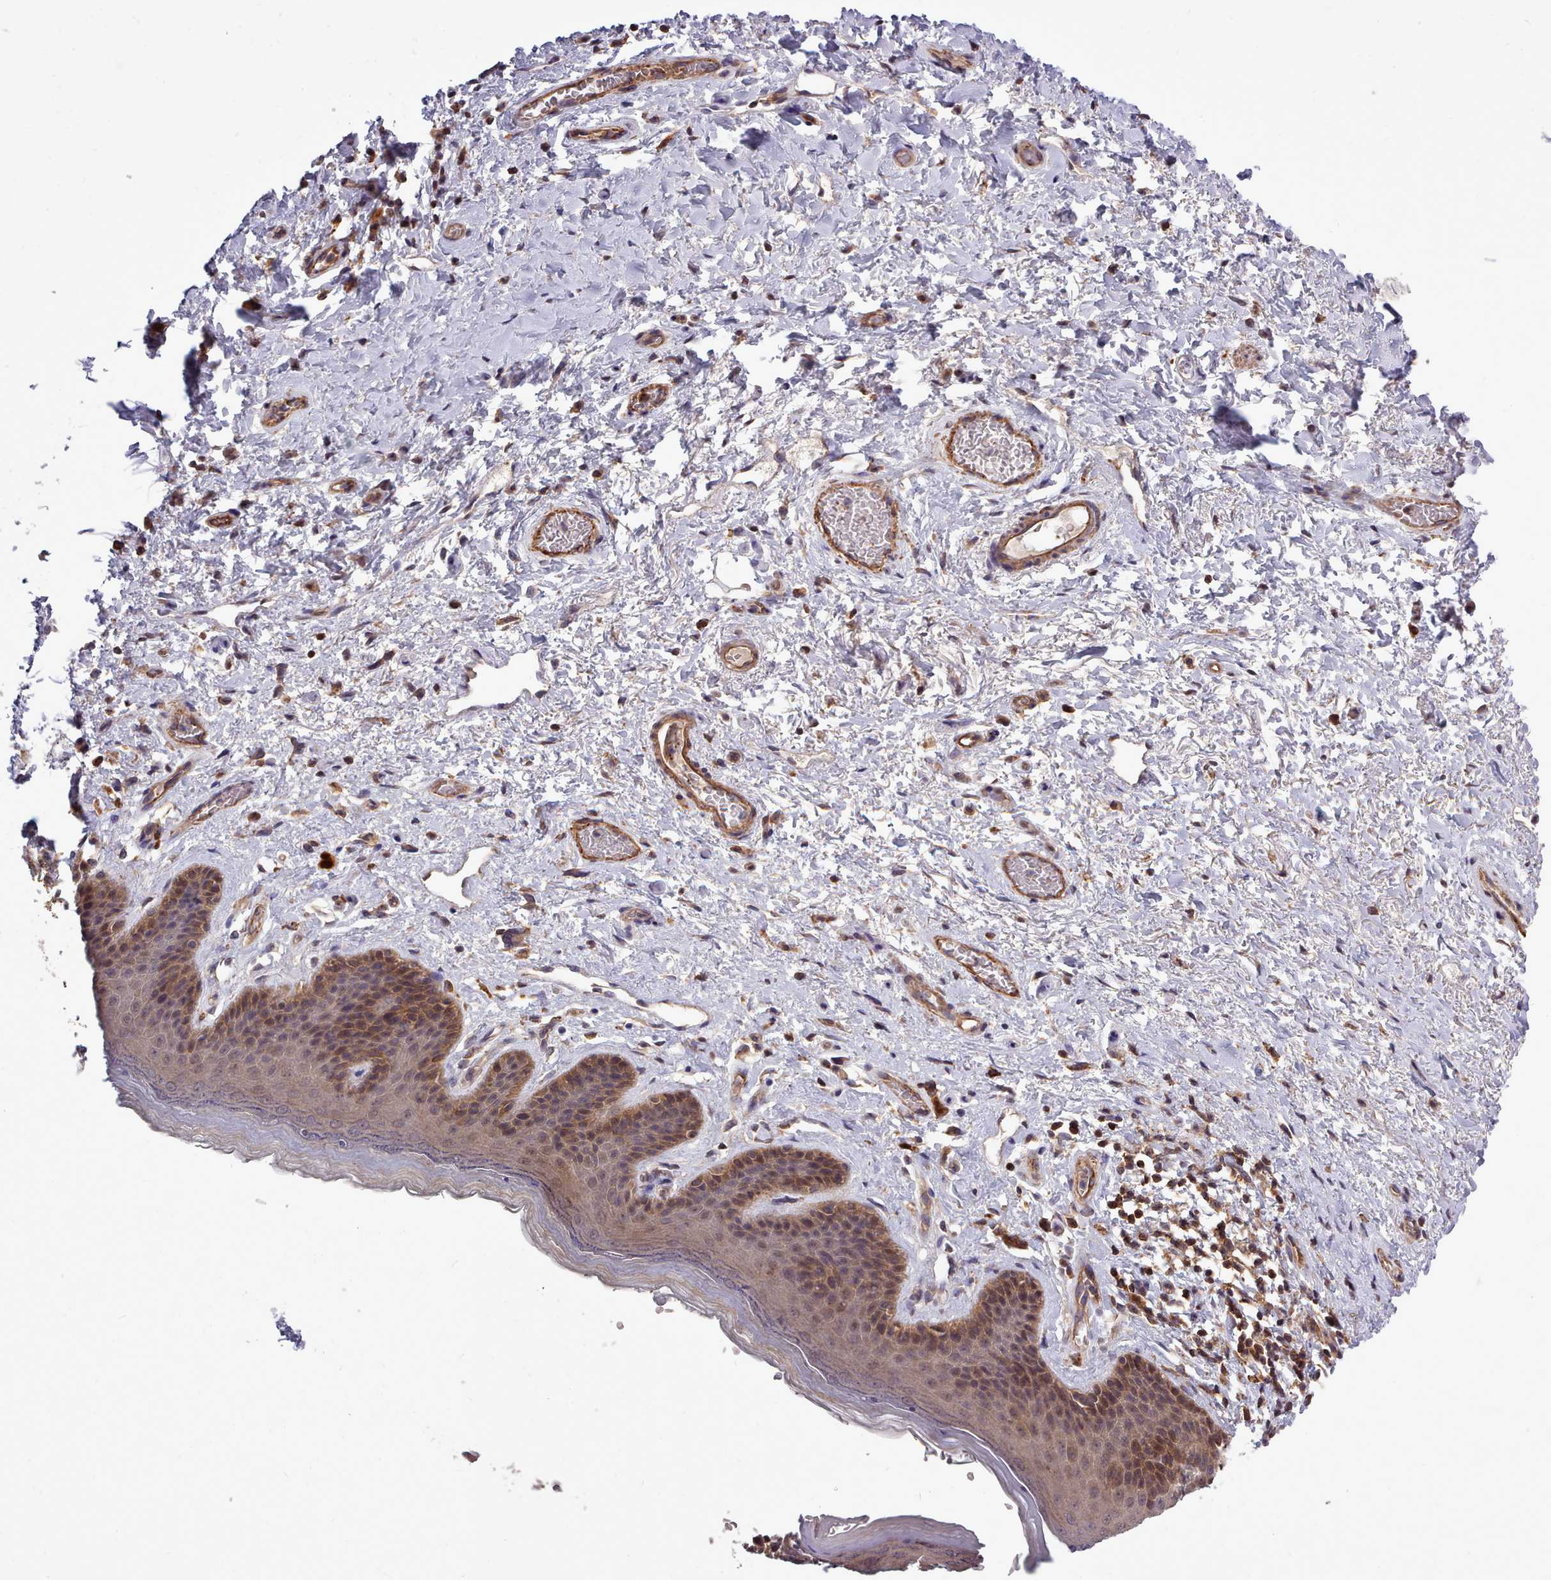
{"staining": {"intensity": "moderate", "quantity": ">75%", "location": "cytoplasmic/membranous"}, "tissue": "skin", "cell_type": "Epidermal cells", "image_type": "normal", "snomed": [{"axis": "morphology", "description": "Normal tissue, NOS"}, {"axis": "topography", "description": "Anal"}], "caption": "IHC photomicrograph of benign skin: human skin stained using immunohistochemistry (IHC) shows medium levels of moderate protein expression localized specifically in the cytoplasmic/membranous of epidermal cells, appearing as a cytoplasmic/membranous brown color.", "gene": "STUB1", "patient": {"sex": "female", "age": 46}}